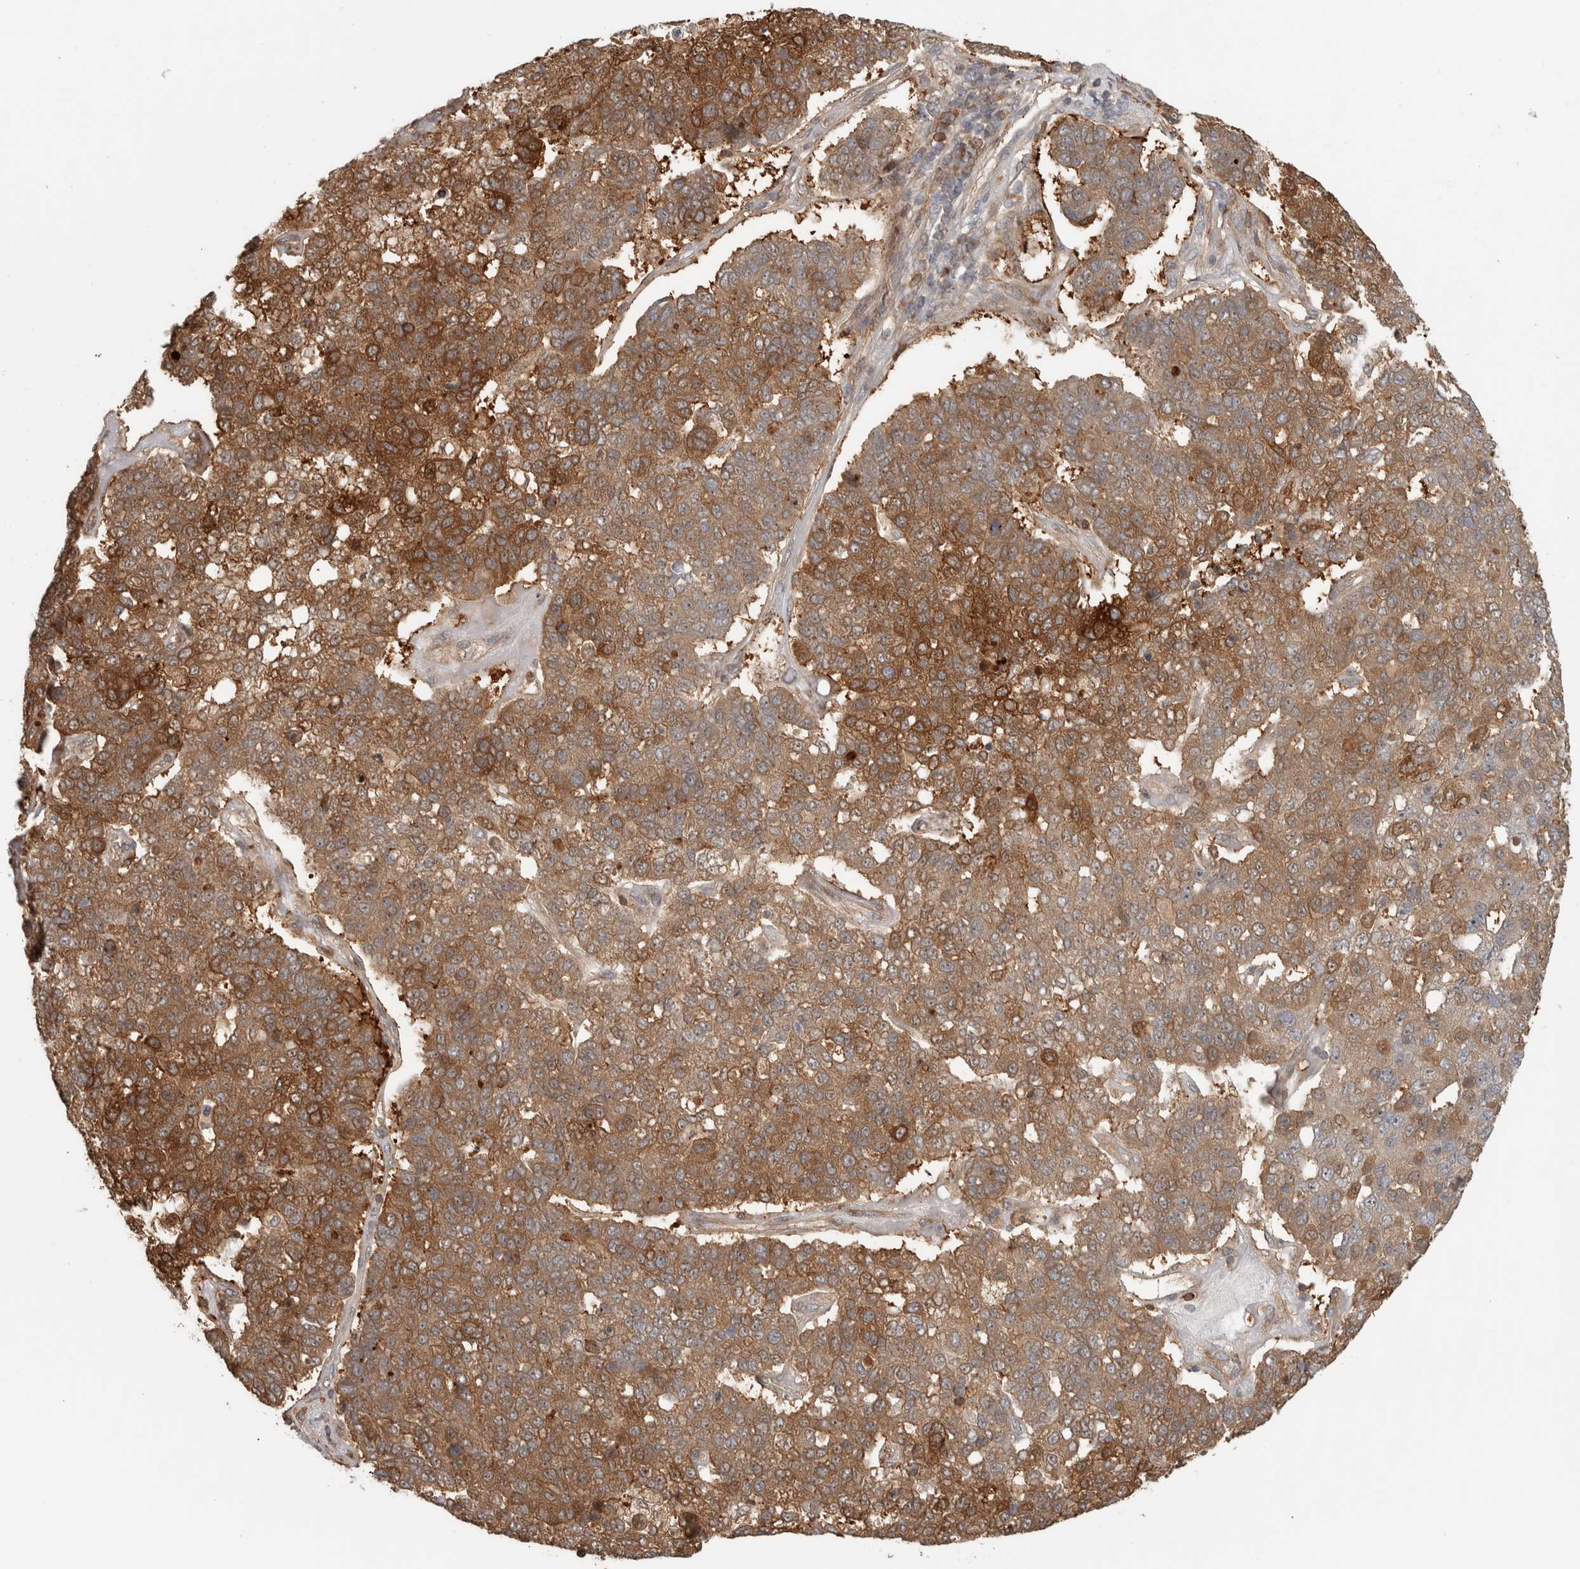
{"staining": {"intensity": "moderate", "quantity": ">75%", "location": "cytoplasmic/membranous"}, "tissue": "pancreatic cancer", "cell_type": "Tumor cells", "image_type": "cancer", "snomed": [{"axis": "morphology", "description": "Adenocarcinoma, NOS"}, {"axis": "topography", "description": "Pancreas"}], "caption": "A high-resolution image shows IHC staining of pancreatic cancer, which exhibits moderate cytoplasmic/membranous staining in approximately >75% of tumor cells.", "gene": "CNTROB", "patient": {"sex": "female", "age": 61}}